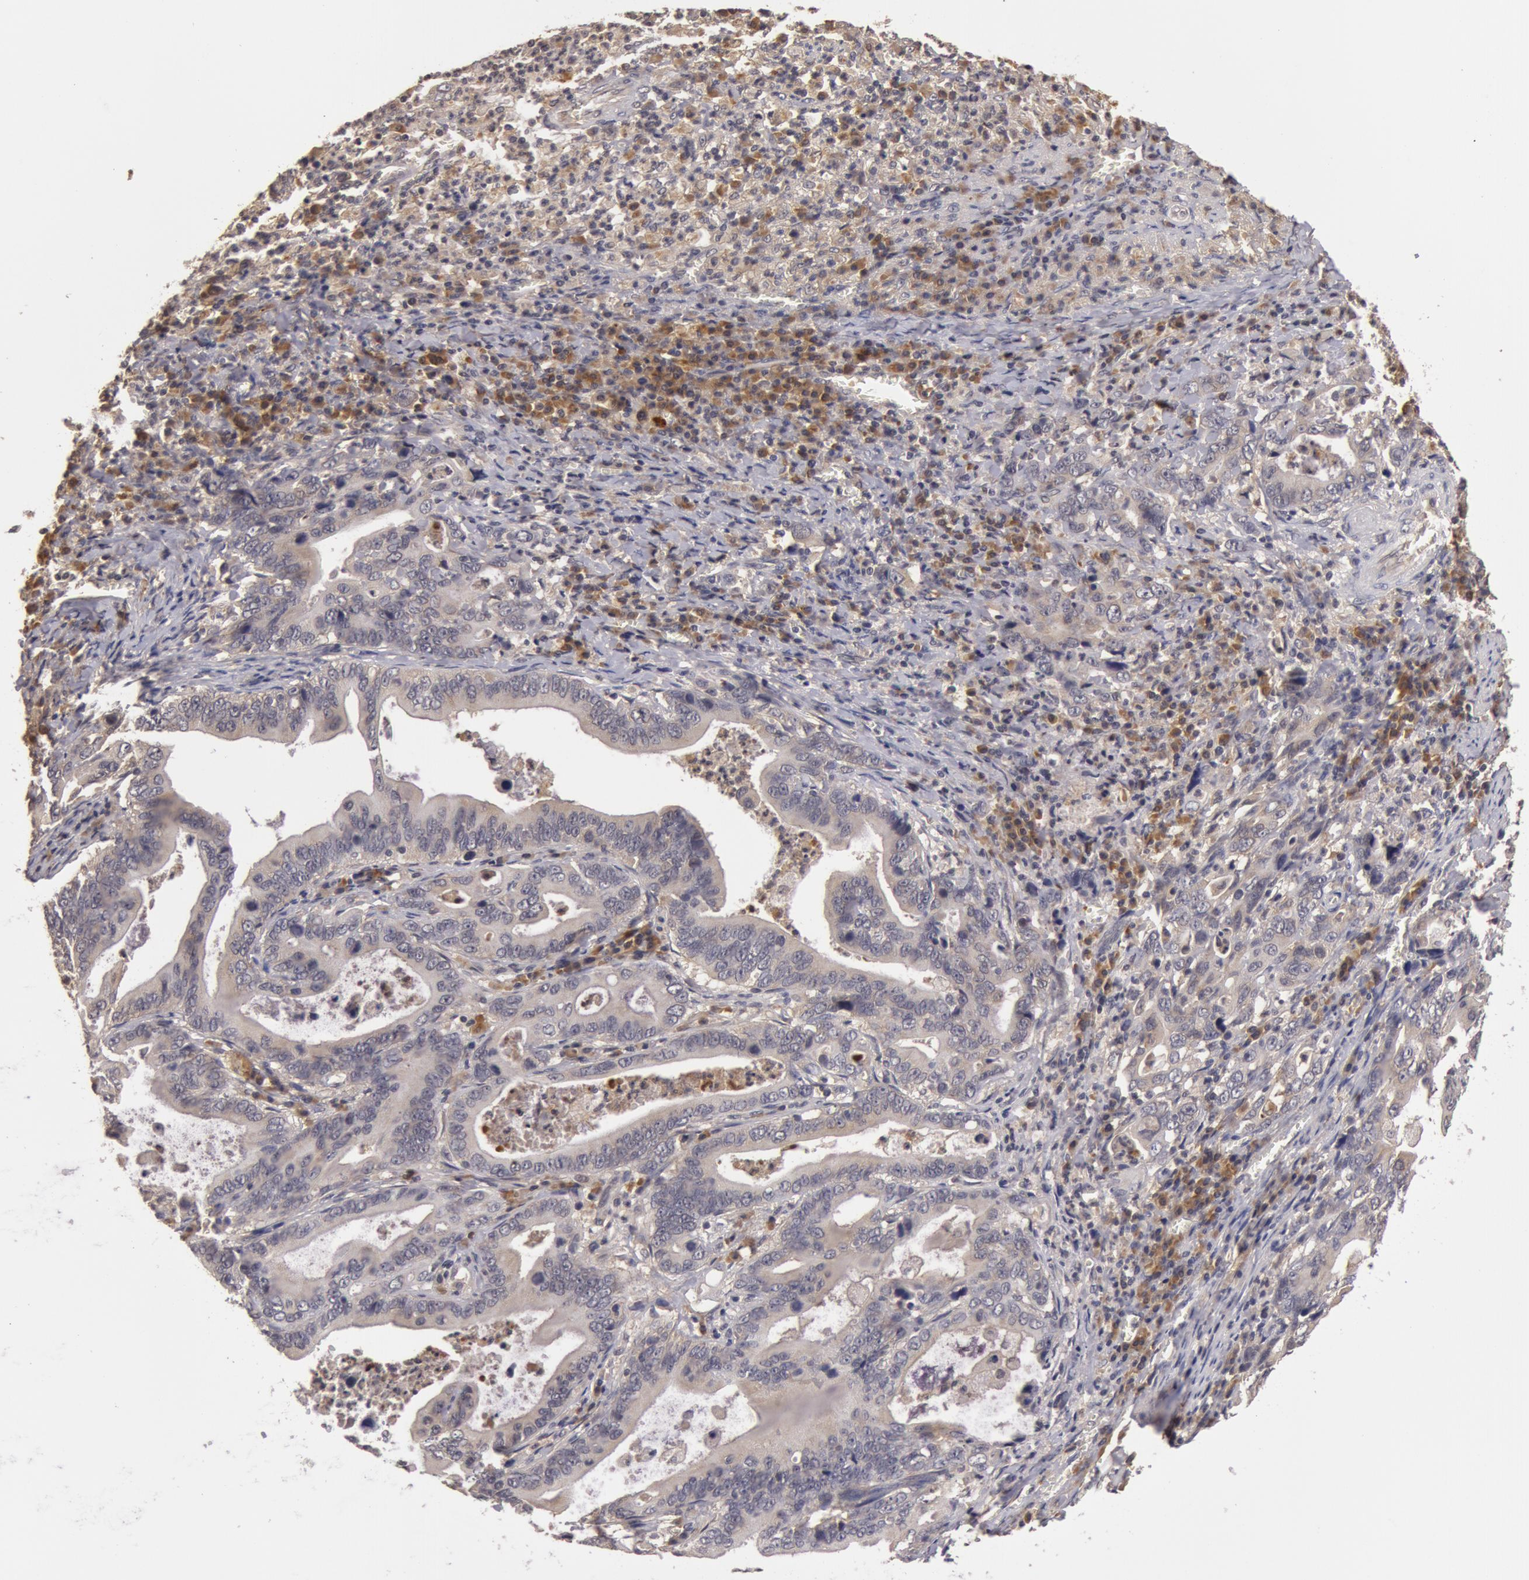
{"staining": {"intensity": "weak", "quantity": ">75%", "location": "cytoplasmic/membranous"}, "tissue": "stomach cancer", "cell_type": "Tumor cells", "image_type": "cancer", "snomed": [{"axis": "morphology", "description": "Adenocarcinoma, NOS"}, {"axis": "topography", "description": "Stomach, upper"}], "caption": "Tumor cells reveal low levels of weak cytoplasmic/membranous staining in approximately >75% of cells in human stomach cancer.", "gene": "BCHE", "patient": {"sex": "male", "age": 63}}